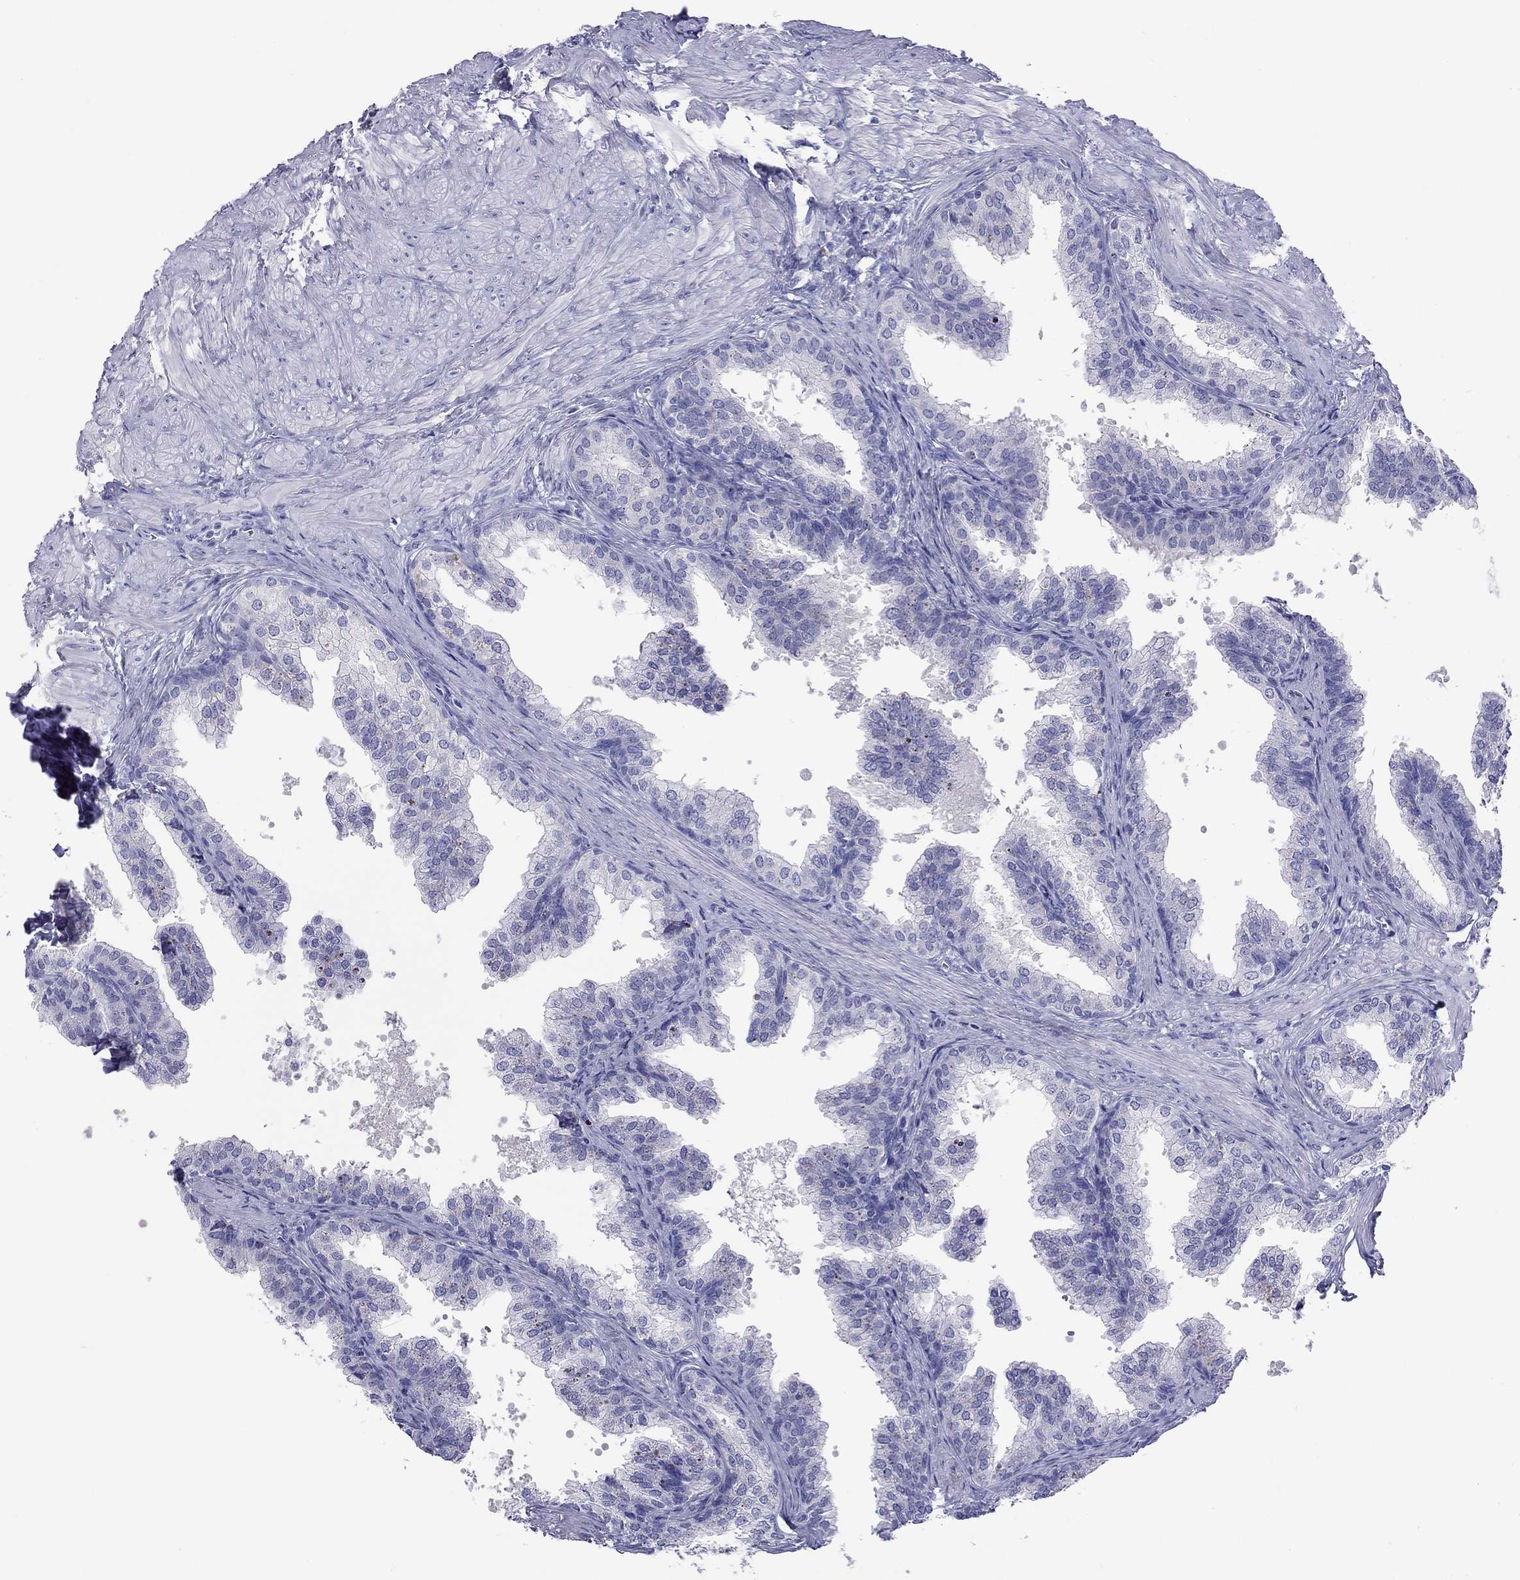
{"staining": {"intensity": "negative", "quantity": "none", "location": "none"}, "tissue": "prostate", "cell_type": "Glandular cells", "image_type": "normal", "snomed": [{"axis": "morphology", "description": "Normal tissue, NOS"}, {"axis": "topography", "description": "Prostate"}, {"axis": "topography", "description": "Peripheral nerve tissue"}], "caption": "This is a photomicrograph of IHC staining of benign prostate, which shows no positivity in glandular cells. The staining was performed using DAB to visualize the protein expression in brown, while the nuclei were stained in blue with hematoxylin (Magnification: 20x).", "gene": "FIGLA", "patient": {"sex": "male", "age": 55}}